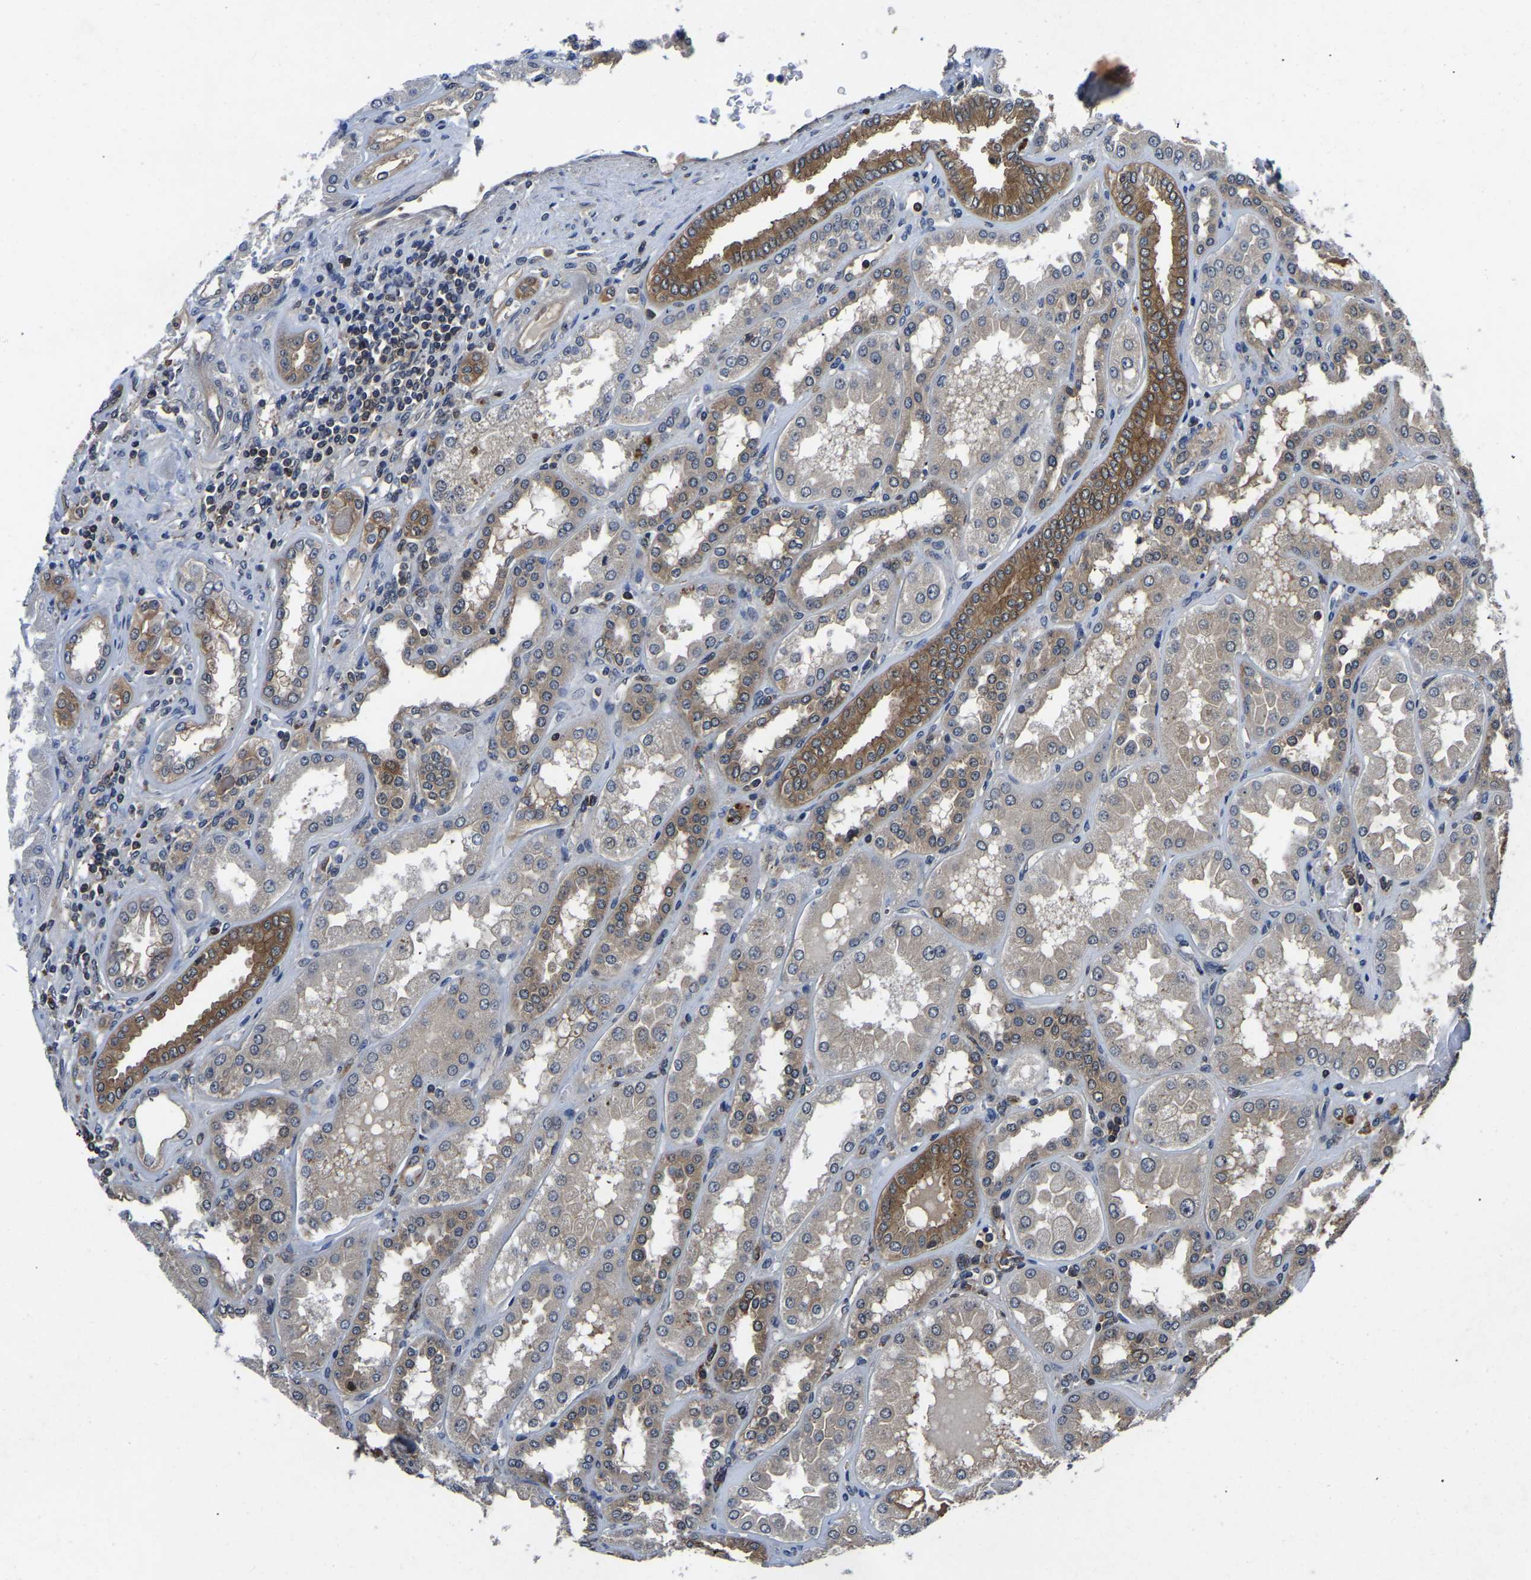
{"staining": {"intensity": "moderate", "quantity": "<25%", "location": "cytoplasmic/membranous"}, "tissue": "kidney", "cell_type": "Cells in glomeruli", "image_type": "normal", "snomed": [{"axis": "morphology", "description": "Normal tissue, NOS"}, {"axis": "topography", "description": "Kidney"}], "caption": "Protein expression analysis of normal human kidney reveals moderate cytoplasmic/membranous positivity in about <25% of cells in glomeruli.", "gene": "FGD5", "patient": {"sex": "female", "age": 56}}